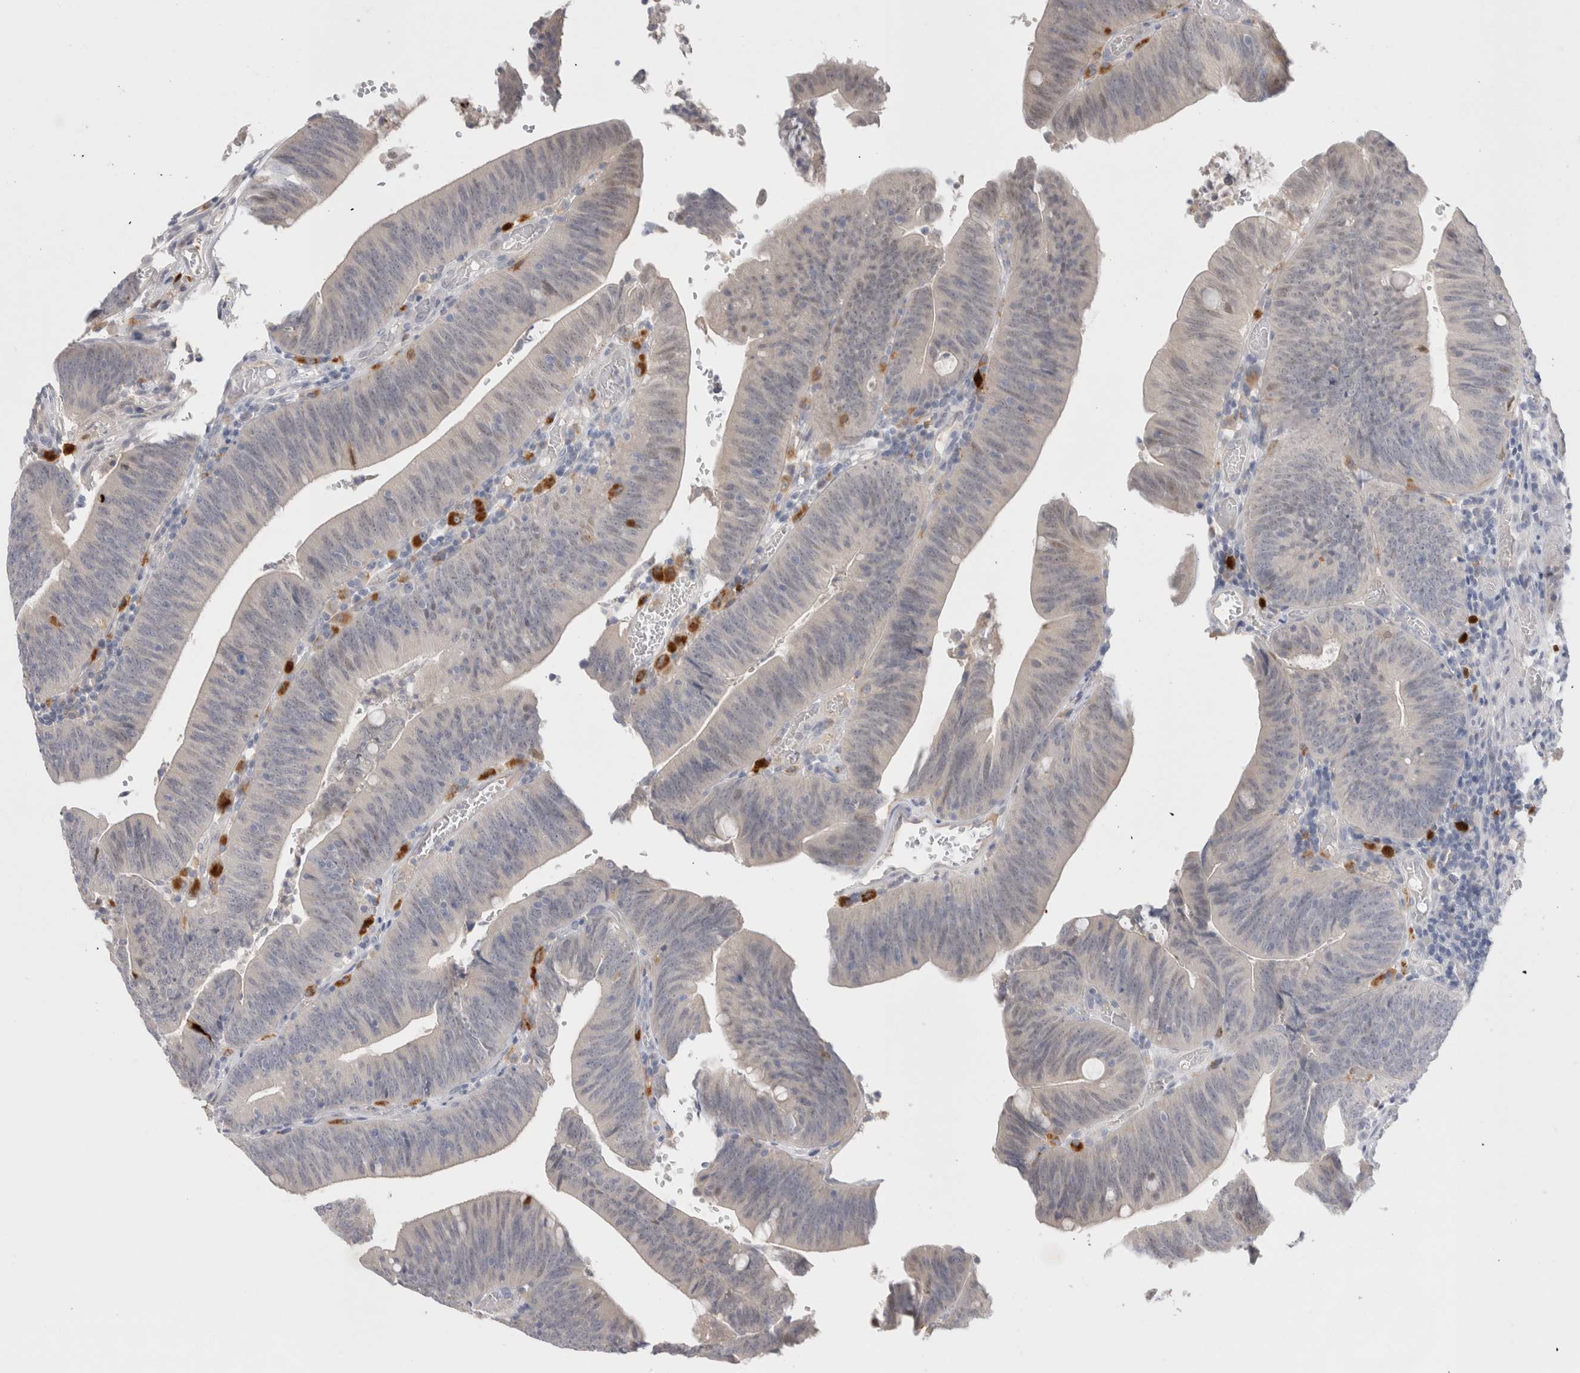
{"staining": {"intensity": "negative", "quantity": "none", "location": "none"}, "tissue": "colorectal cancer", "cell_type": "Tumor cells", "image_type": "cancer", "snomed": [{"axis": "morphology", "description": "Normal tissue, NOS"}, {"axis": "morphology", "description": "Adenocarcinoma, NOS"}, {"axis": "topography", "description": "Rectum"}], "caption": "This image is of colorectal adenocarcinoma stained with immunohistochemistry to label a protein in brown with the nuclei are counter-stained blue. There is no staining in tumor cells.", "gene": "HPGDS", "patient": {"sex": "female", "age": 66}}